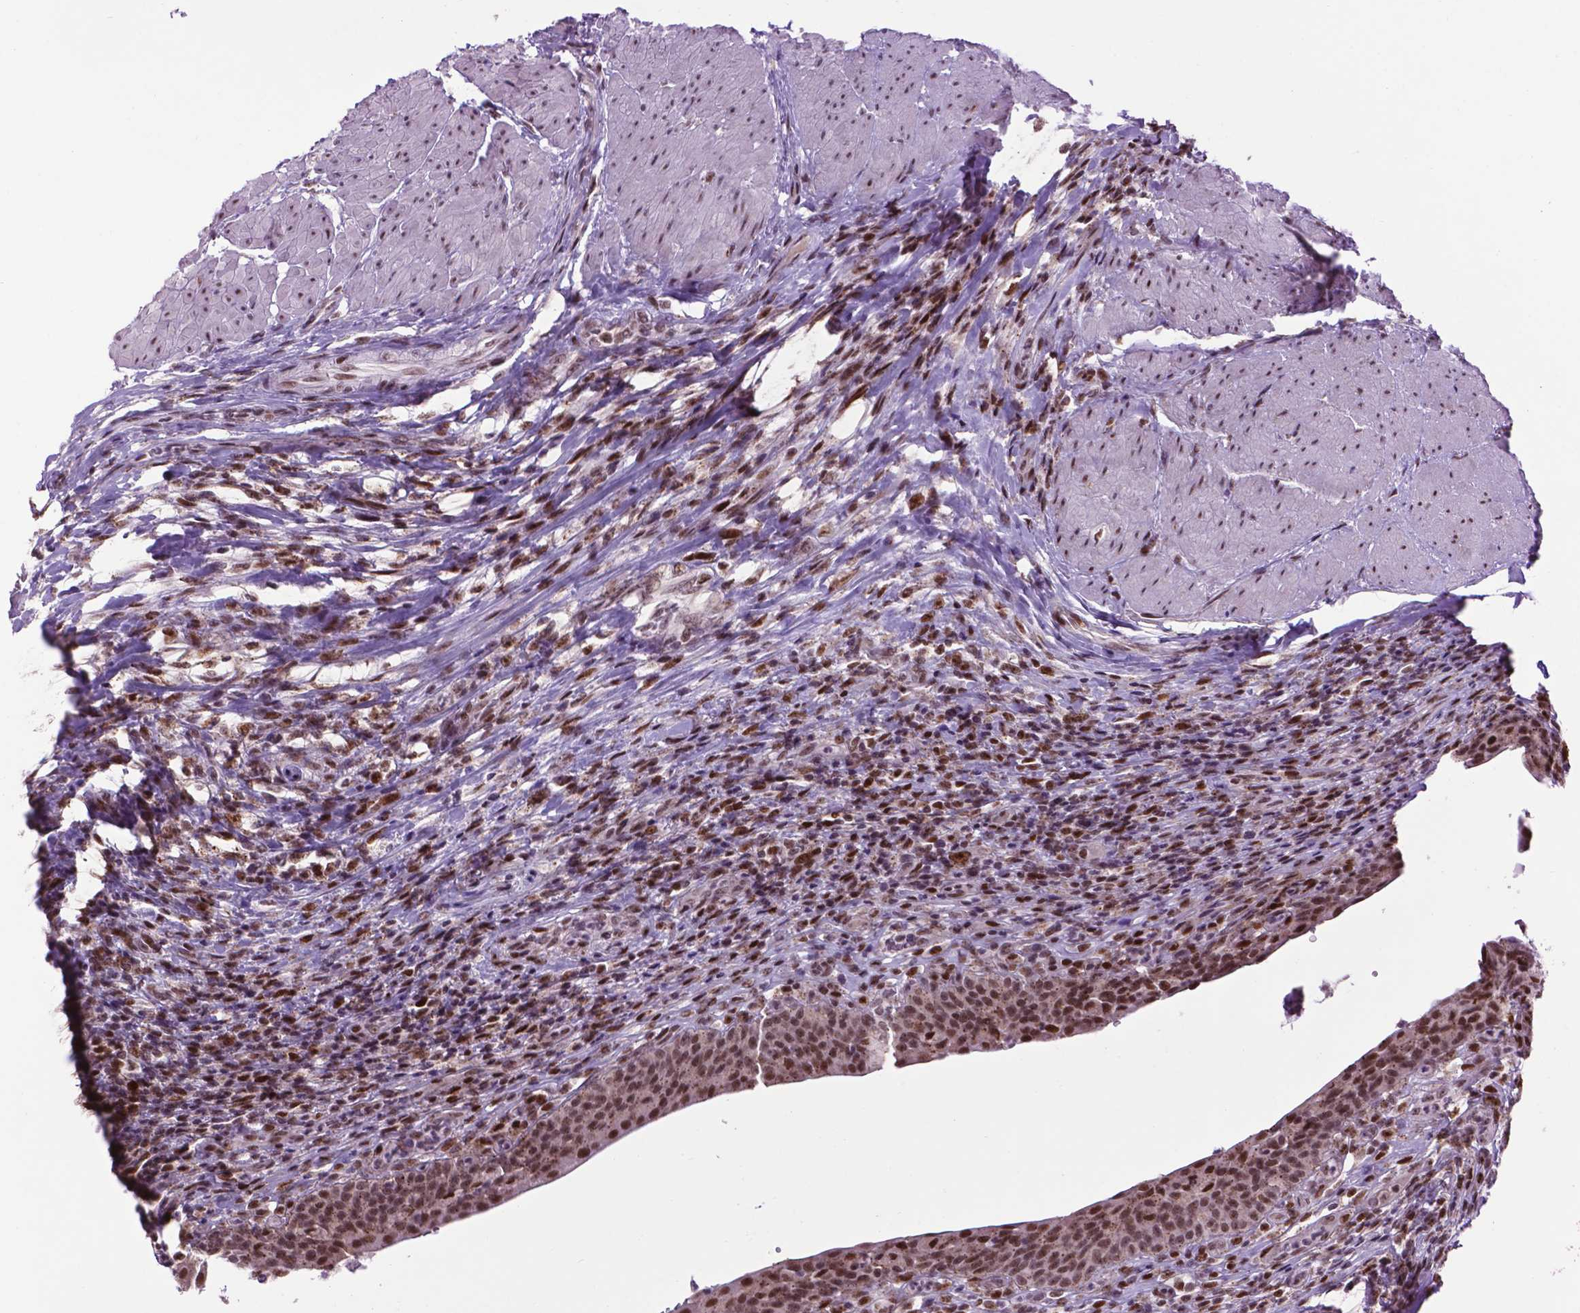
{"staining": {"intensity": "strong", "quantity": ">75%", "location": "nuclear"}, "tissue": "urinary bladder", "cell_type": "Urothelial cells", "image_type": "normal", "snomed": [{"axis": "morphology", "description": "Normal tissue, NOS"}, {"axis": "topography", "description": "Urinary bladder"}, {"axis": "topography", "description": "Peripheral nerve tissue"}], "caption": "IHC staining of benign urinary bladder, which shows high levels of strong nuclear positivity in about >75% of urothelial cells indicating strong nuclear protein expression. The staining was performed using DAB (3,3'-diaminobenzidine) (brown) for protein detection and nuclei were counterstained in hematoxylin (blue).", "gene": "EAF1", "patient": {"sex": "male", "age": 66}}